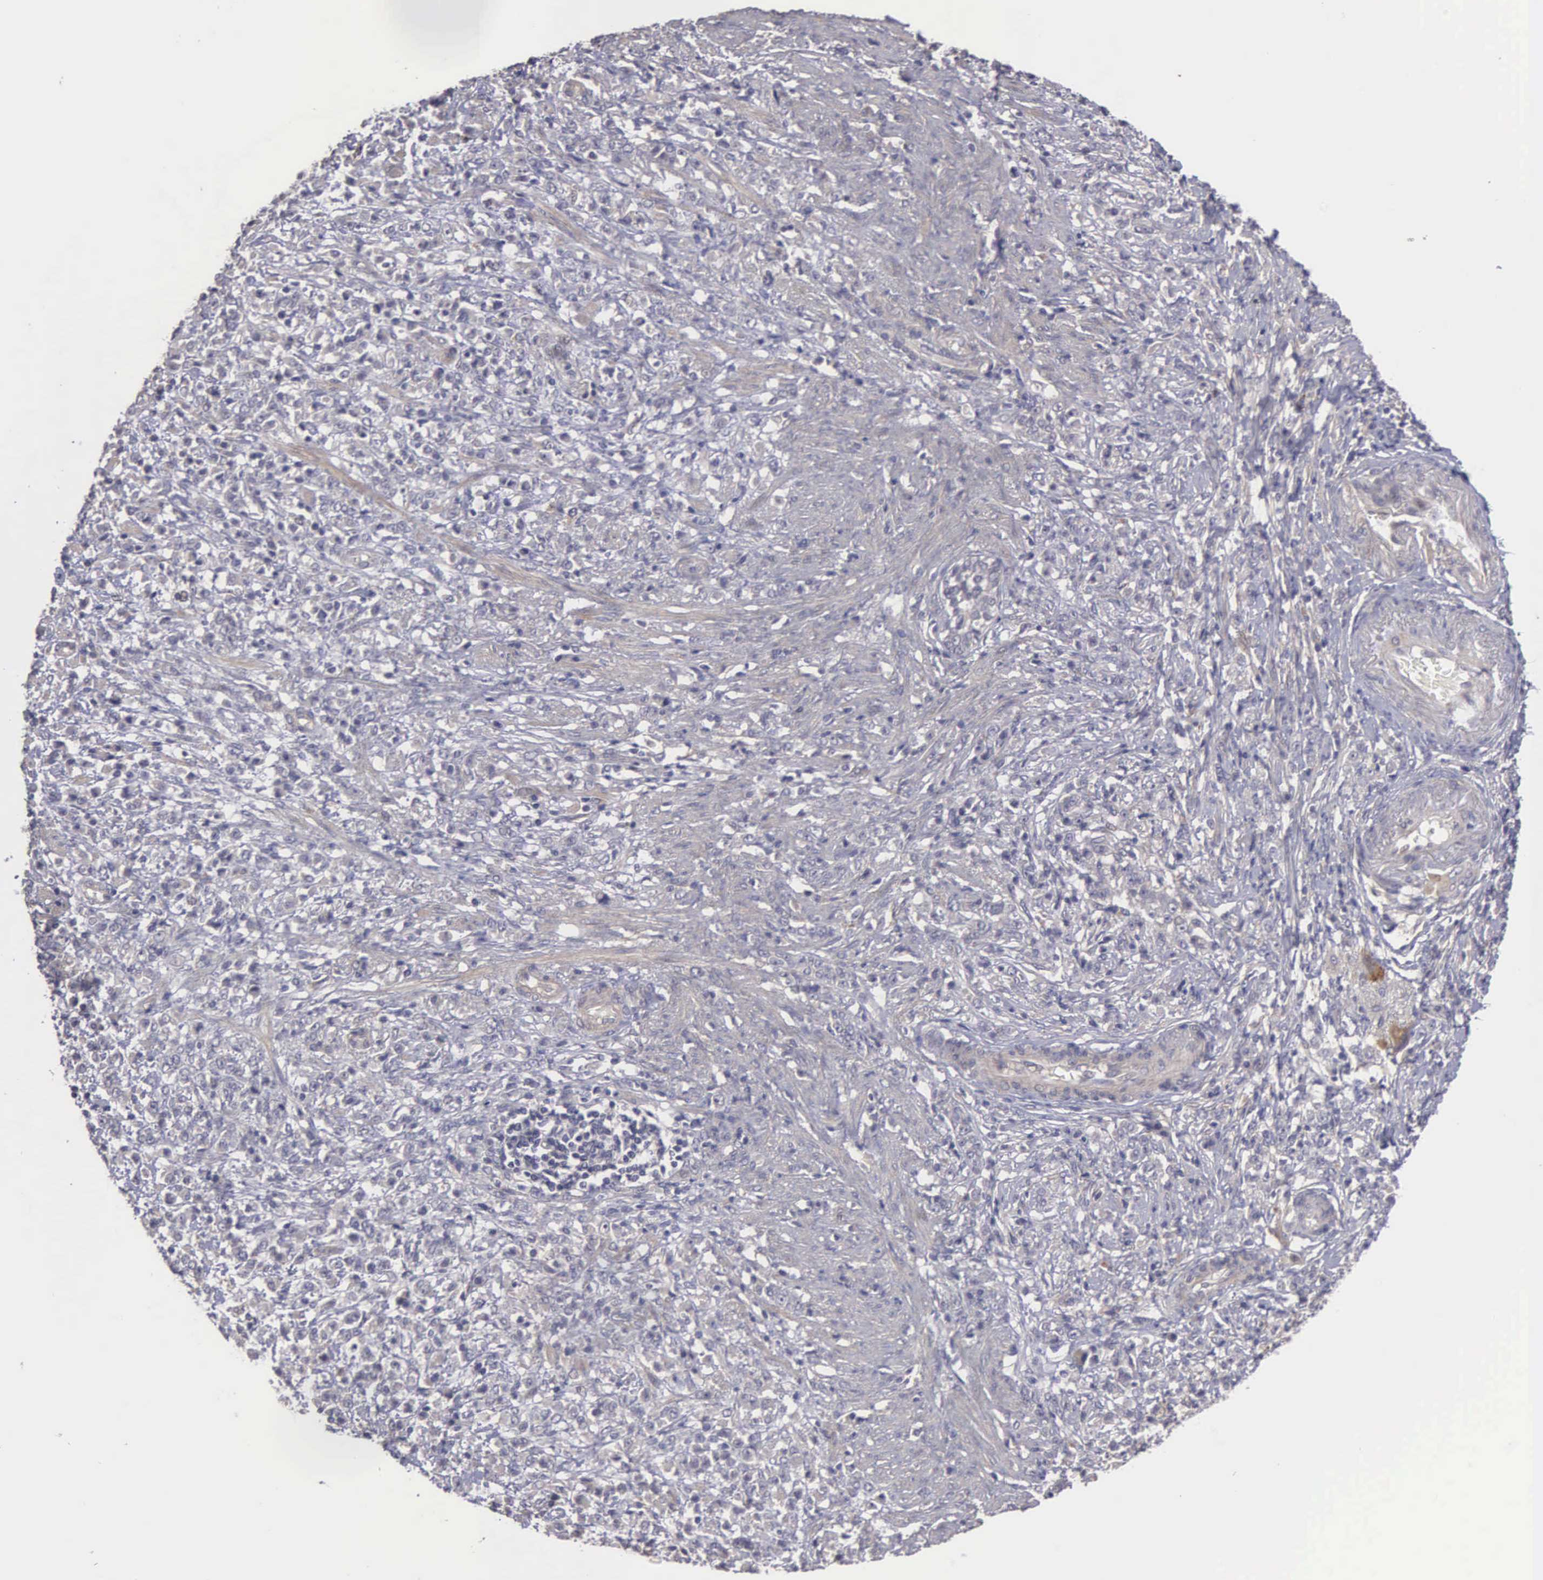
{"staining": {"intensity": "negative", "quantity": "none", "location": "none"}, "tissue": "stomach cancer", "cell_type": "Tumor cells", "image_type": "cancer", "snomed": [{"axis": "morphology", "description": "Adenocarcinoma, NOS"}, {"axis": "topography", "description": "Stomach, lower"}], "caption": "A histopathology image of human stomach cancer (adenocarcinoma) is negative for staining in tumor cells.", "gene": "RTL10", "patient": {"sex": "male", "age": 88}}